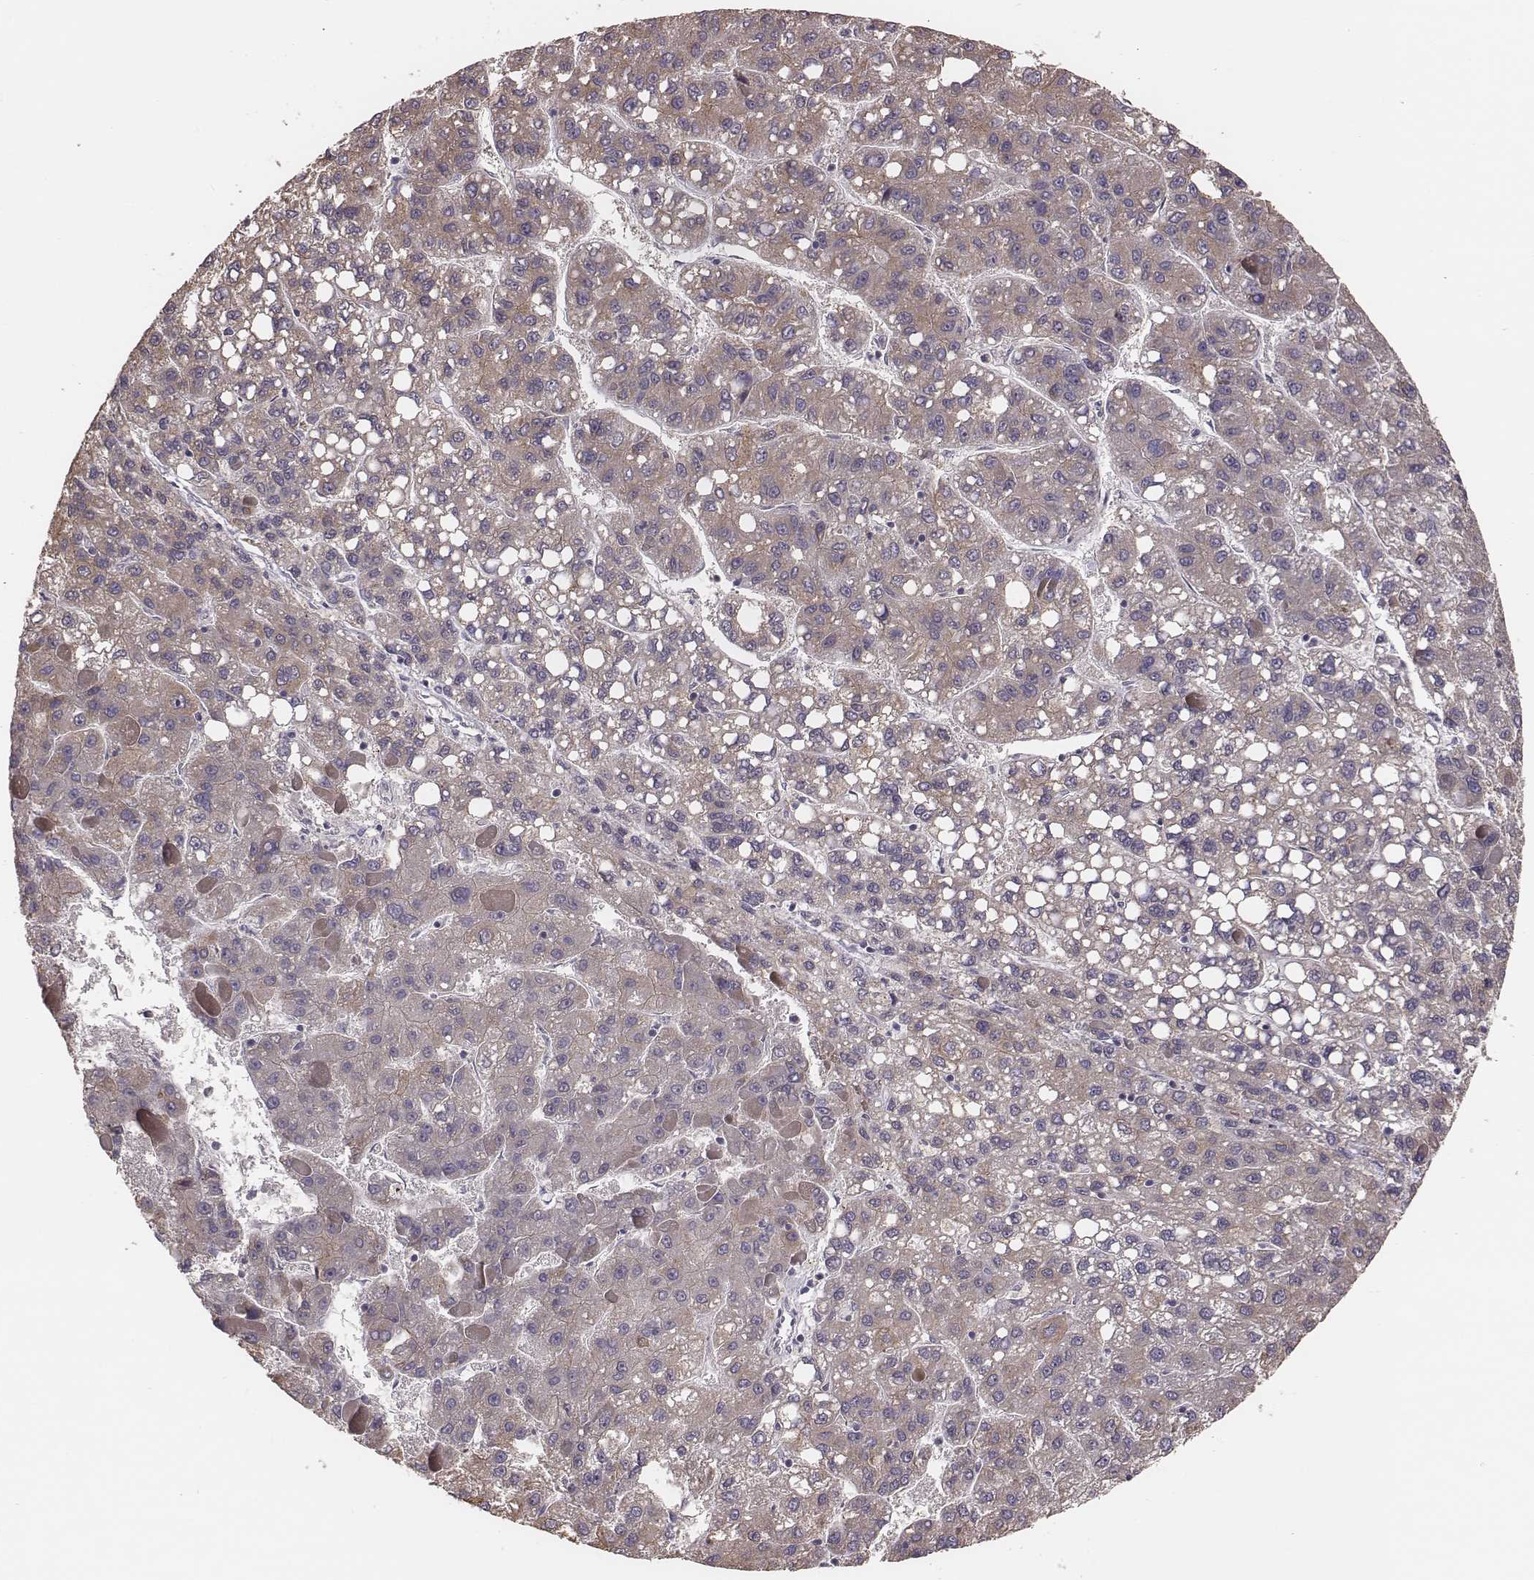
{"staining": {"intensity": "weak", "quantity": "25%-75%", "location": "cytoplasmic/membranous"}, "tissue": "liver cancer", "cell_type": "Tumor cells", "image_type": "cancer", "snomed": [{"axis": "morphology", "description": "Carcinoma, Hepatocellular, NOS"}, {"axis": "topography", "description": "Liver"}], "caption": "Human liver cancer (hepatocellular carcinoma) stained for a protein (brown) demonstrates weak cytoplasmic/membranous positive staining in approximately 25%-75% of tumor cells.", "gene": "HAVCR1", "patient": {"sex": "female", "age": 82}}